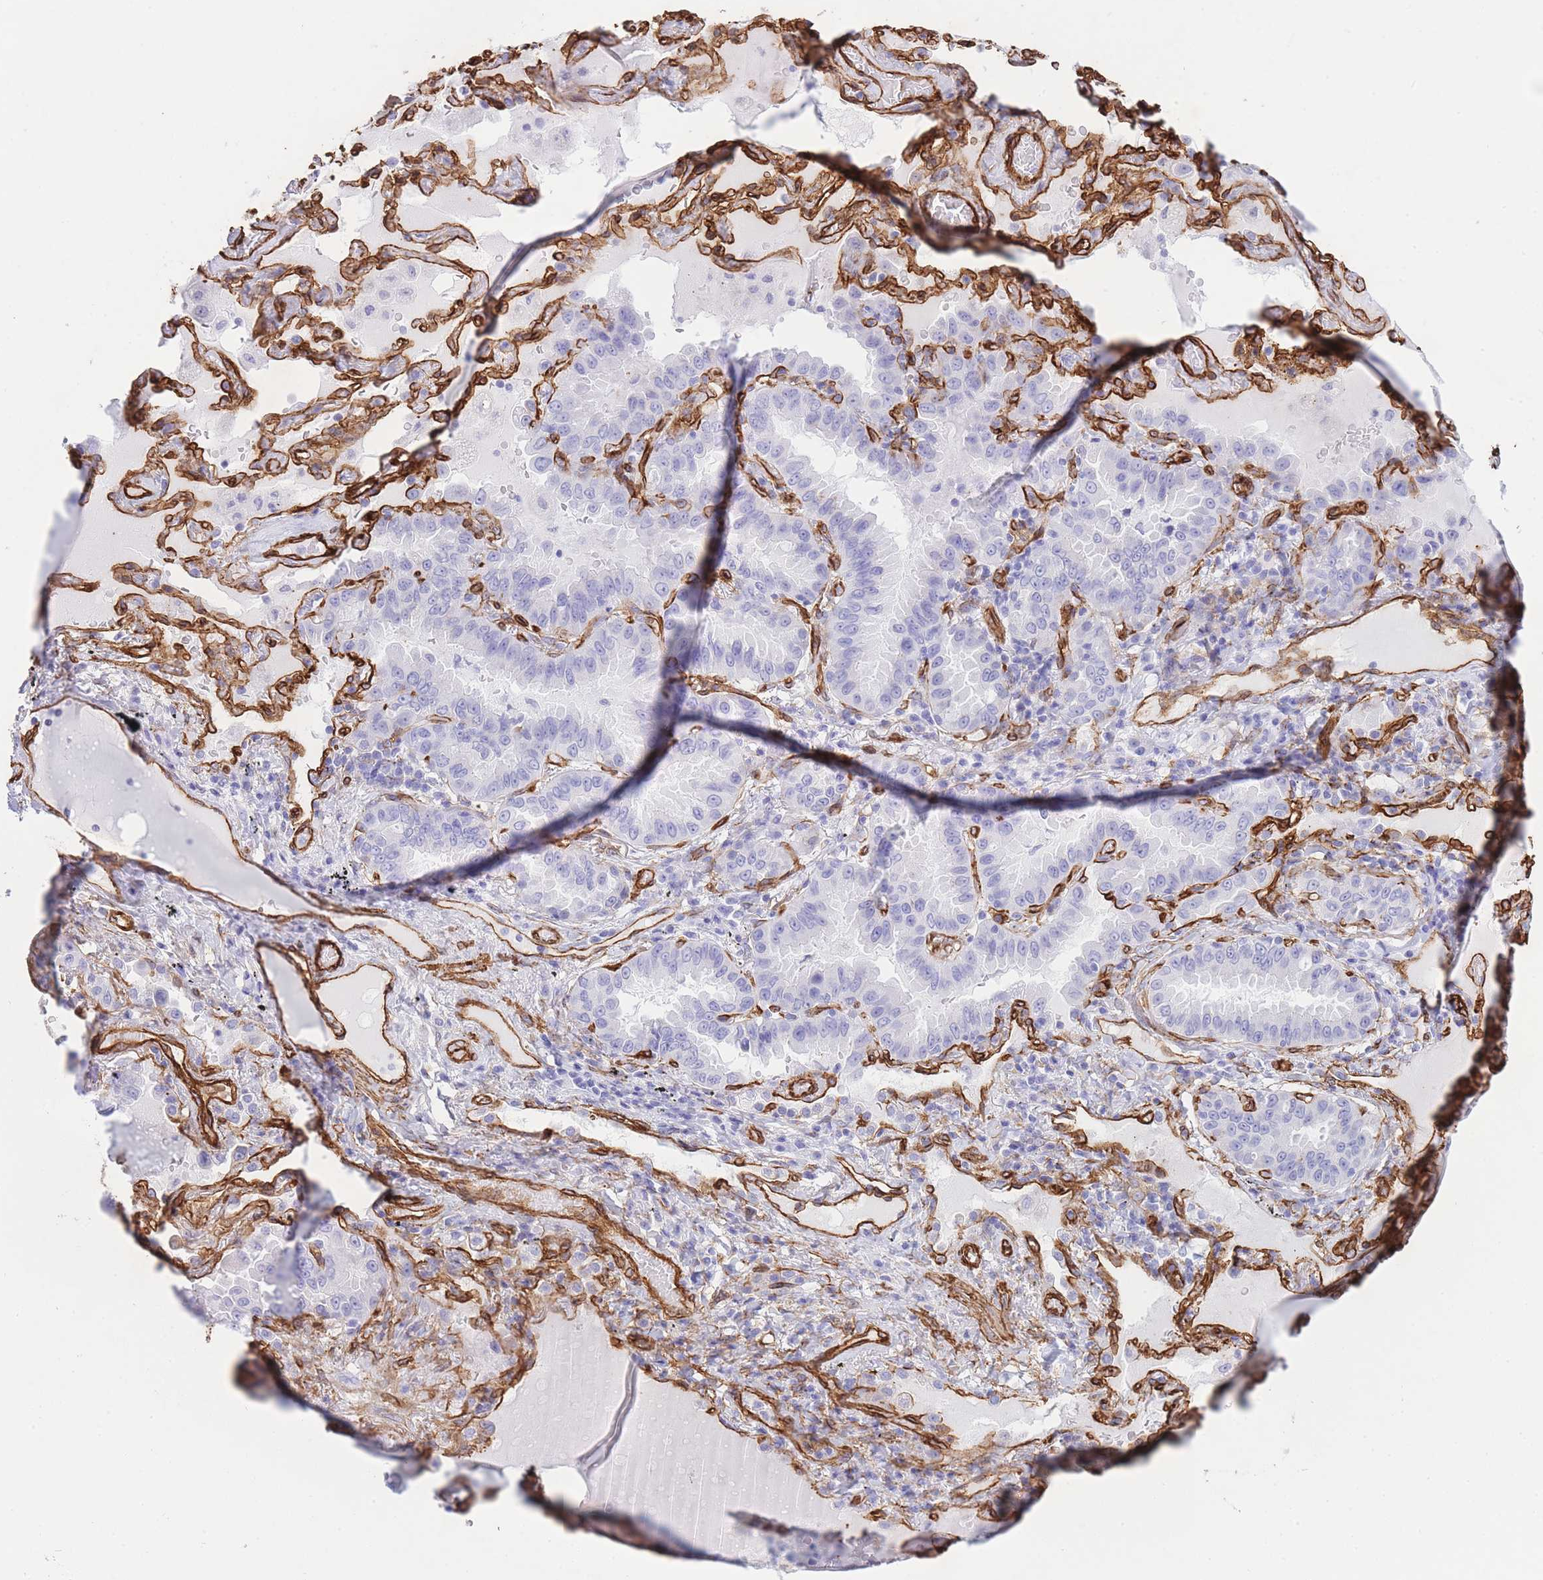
{"staining": {"intensity": "negative", "quantity": "none", "location": "none"}, "tissue": "lung cancer", "cell_type": "Tumor cells", "image_type": "cancer", "snomed": [{"axis": "morphology", "description": "Squamous cell carcinoma, NOS"}, {"axis": "topography", "description": "Lung"}], "caption": "High power microscopy histopathology image of an immunohistochemistry (IHC) micrograph of lung cancer (squamous cell carcinoma), revealing no significant expression in tumor cells.", "gene": "CAVIN1", "patient": {"sex": "male", "age": 74}}